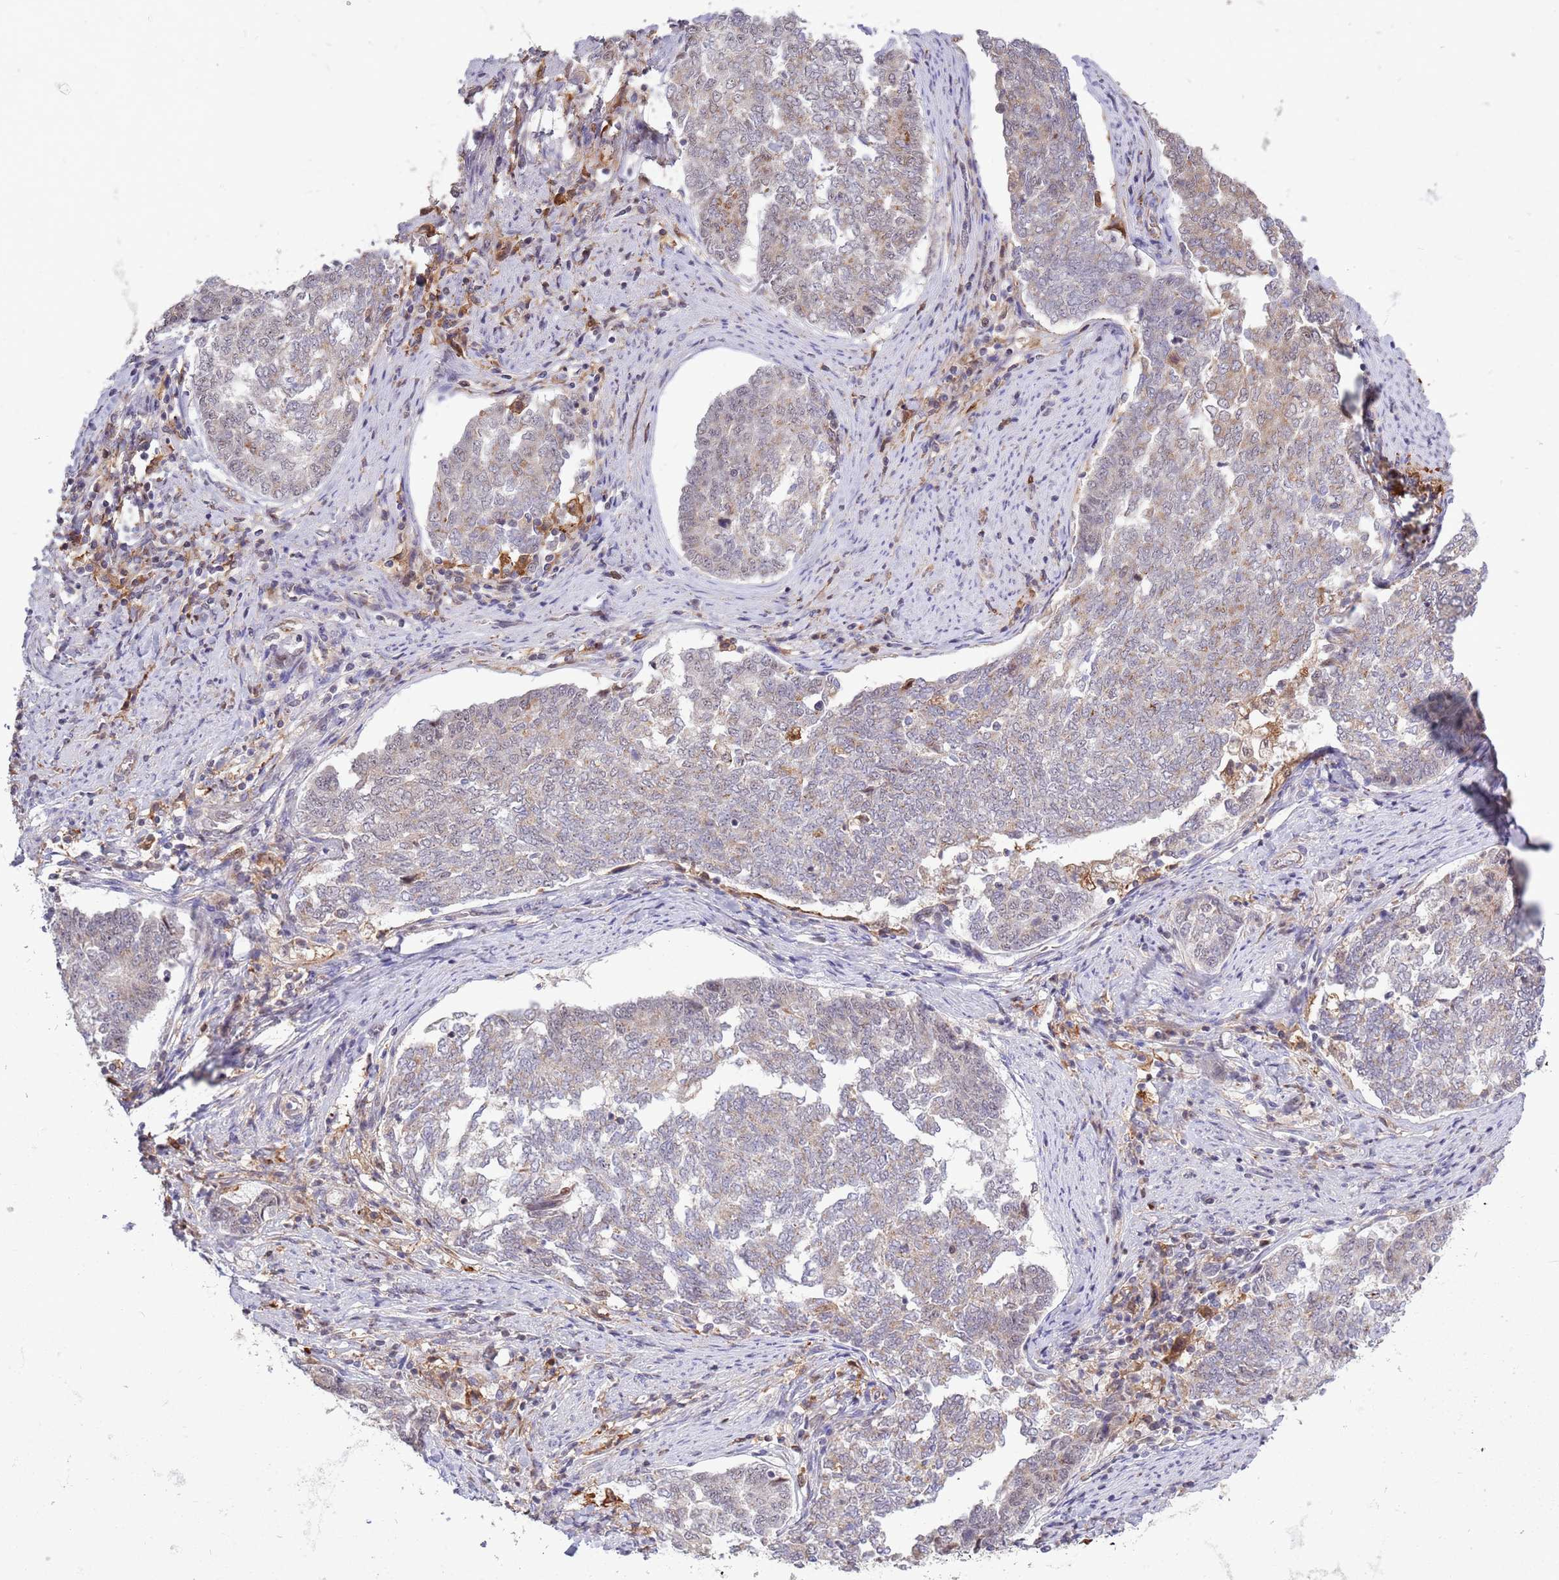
{"staining": {"intensity": "weak", "quantity": "<25%", "location": "cytoplasmic/membranous"}, "tissue": "endometrial cancer", "cell_type": "Tumor cells", "image_type": "cancer", "snomed": [{"axis": "morphology", "description": "Adenocarcinoma, NOS"}, {"axis": "topography", "description": "Endometrium"}], "caption": "The micrograph displays no staining of tumor cells in endometrial cancer.", "gene": "CCNJL", "patient": {"sex": "female", "age": 80}}